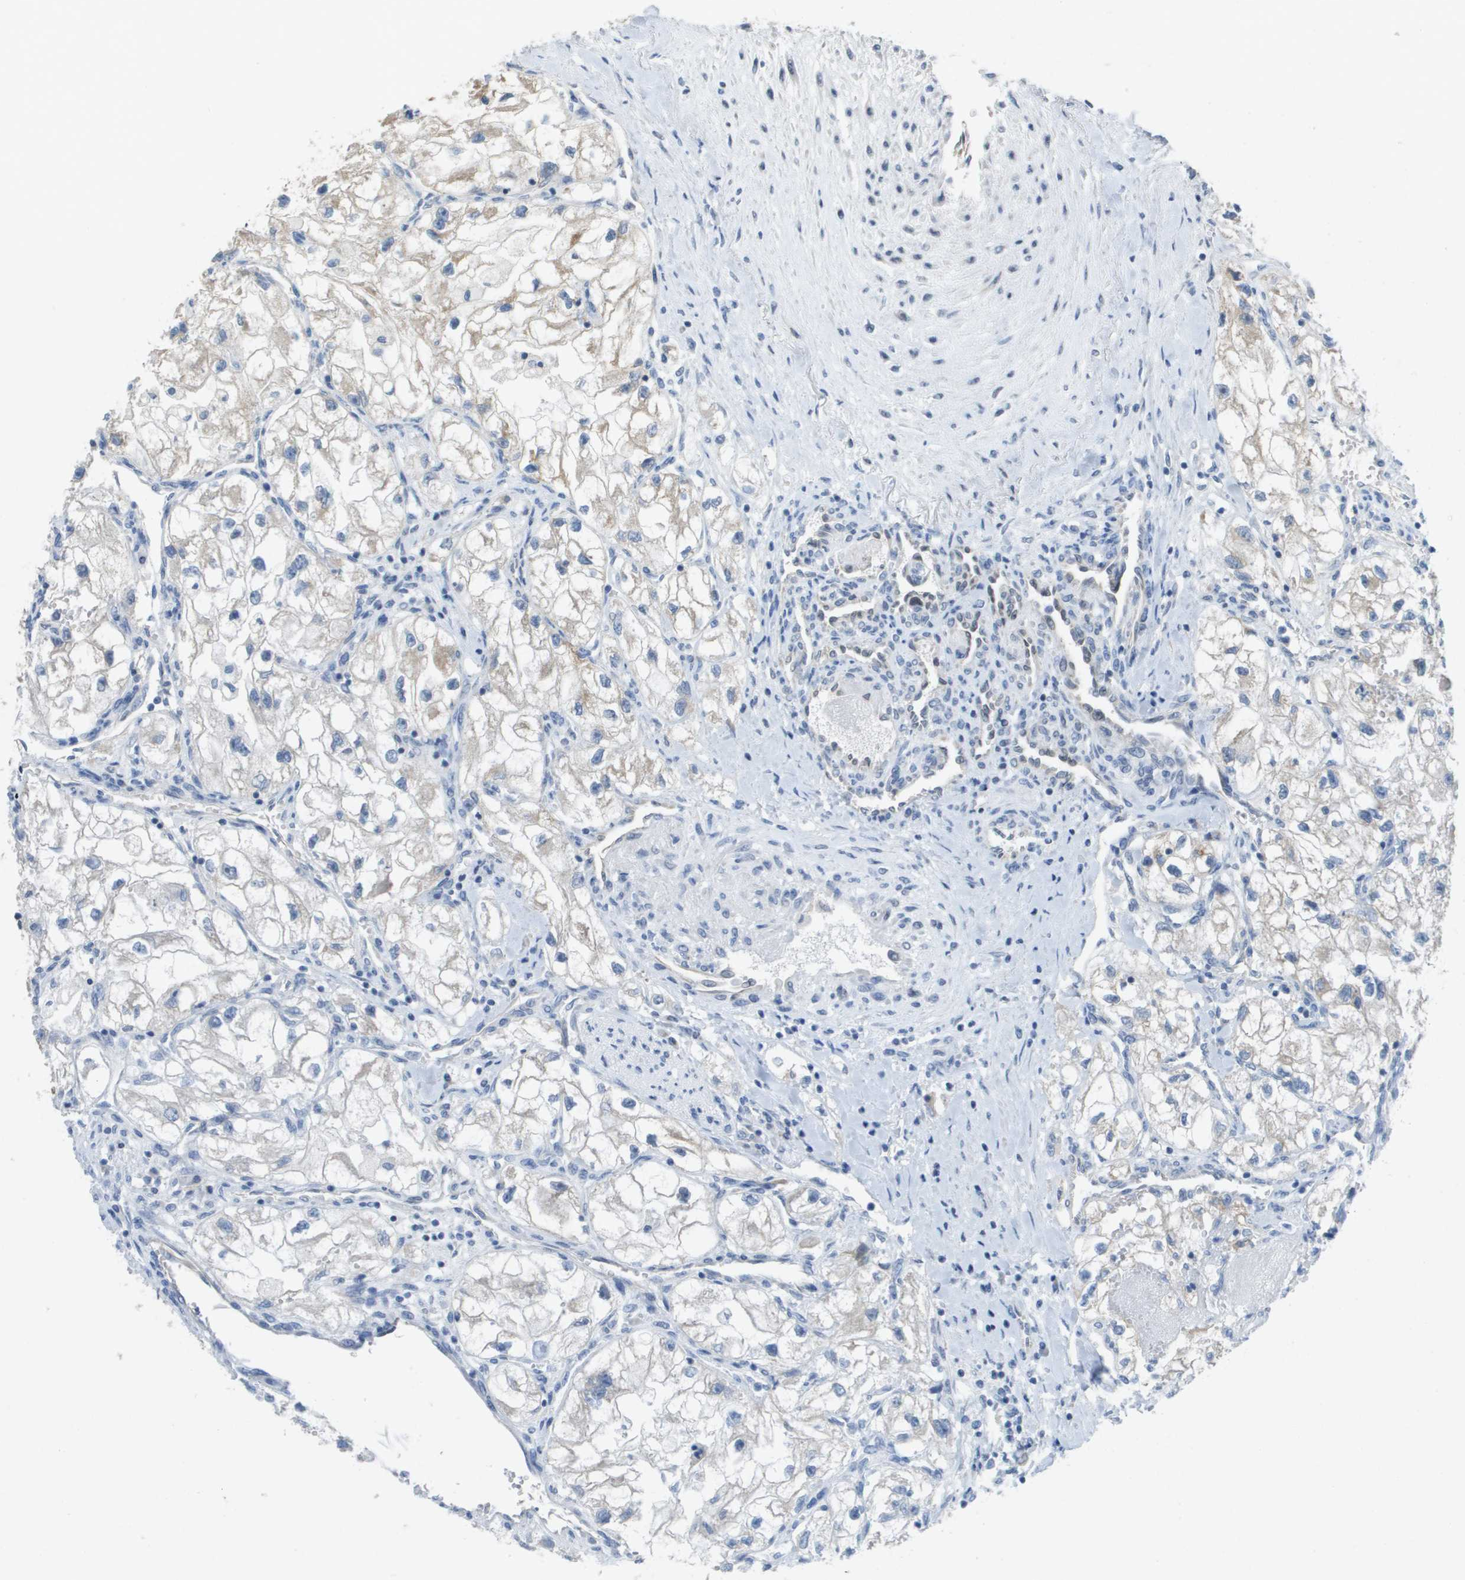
{"staining": {"intensity": "moderate", "quantity": "25%-75%", "location": "cytoplasmic/membranous"}, "tissue": "renal cancer", "cell_type": "Tumor cells", "image_type": "cancer", "snomed": [{"axis": "morphology", "description": "Adenocarcinoma, NOS"}, {"axis": "topography", "description": "Kidney"}], "caption": "Renal cancer tissue exhibits moderate cytoplasmic/membranous staining in approximately 25%-75% of tumor cells, visualized by immunohistochemistry.", "gene": "TMEM223", "patient": {"sex": "female", "age": 70}}